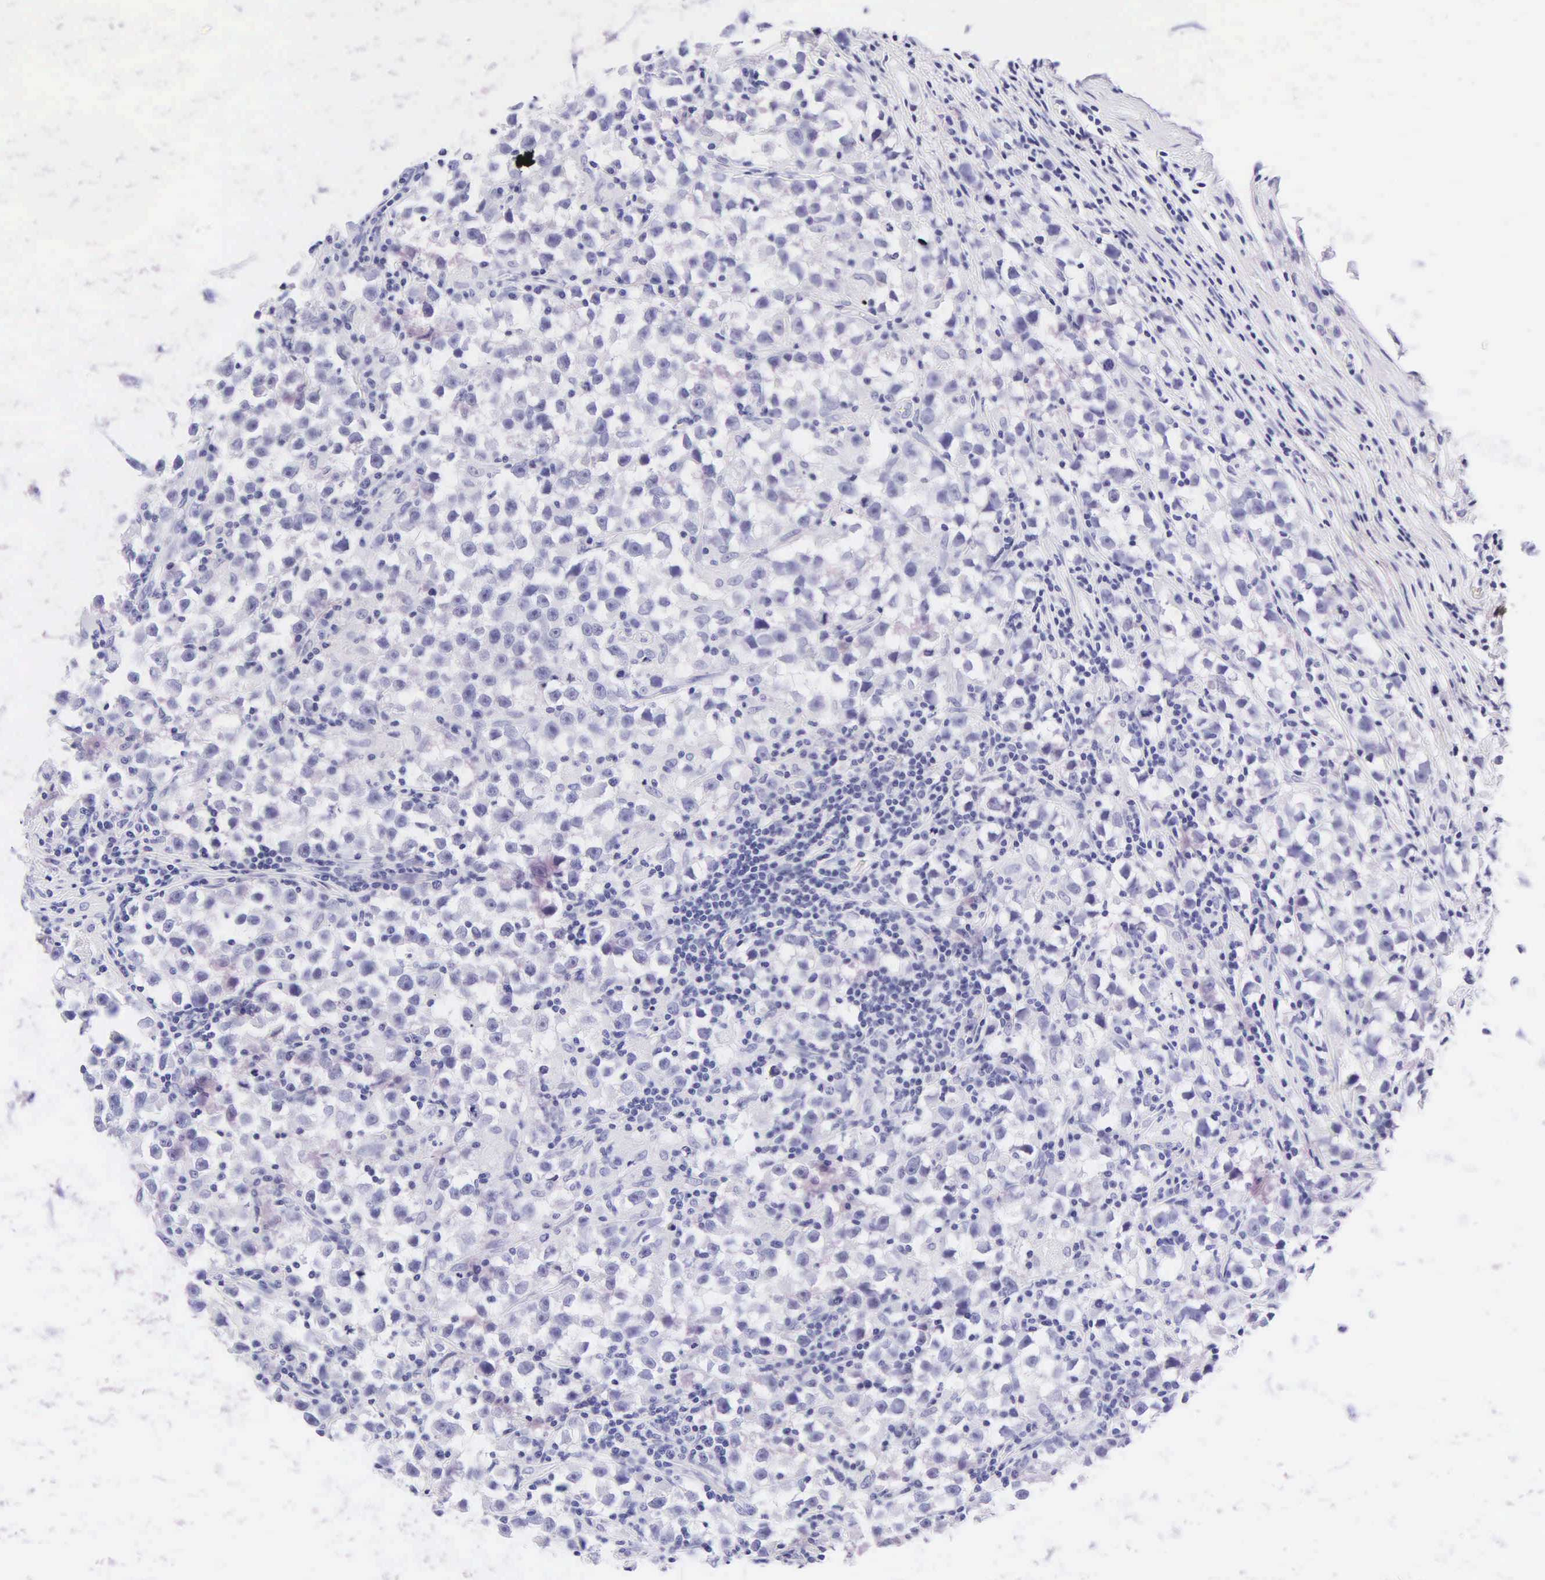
{"staining": {"intensity": "negative", "quantity": "none", "location": "none"}, "tissue": "testis cancer", "cell_type": "Tumor cells", "image_type": "cancer", "snomed": [{"axis": "morphology", "description": "Seminoma, NOS"}, {"axis": "topography", "description": "Testis"}], "caption": "Human testis seminoma stained for a protein using immunohistochemistry exhibits no expression in tumor cells.", "gene": "KRT20", "patient": {"sex": "male", "age": 33}}